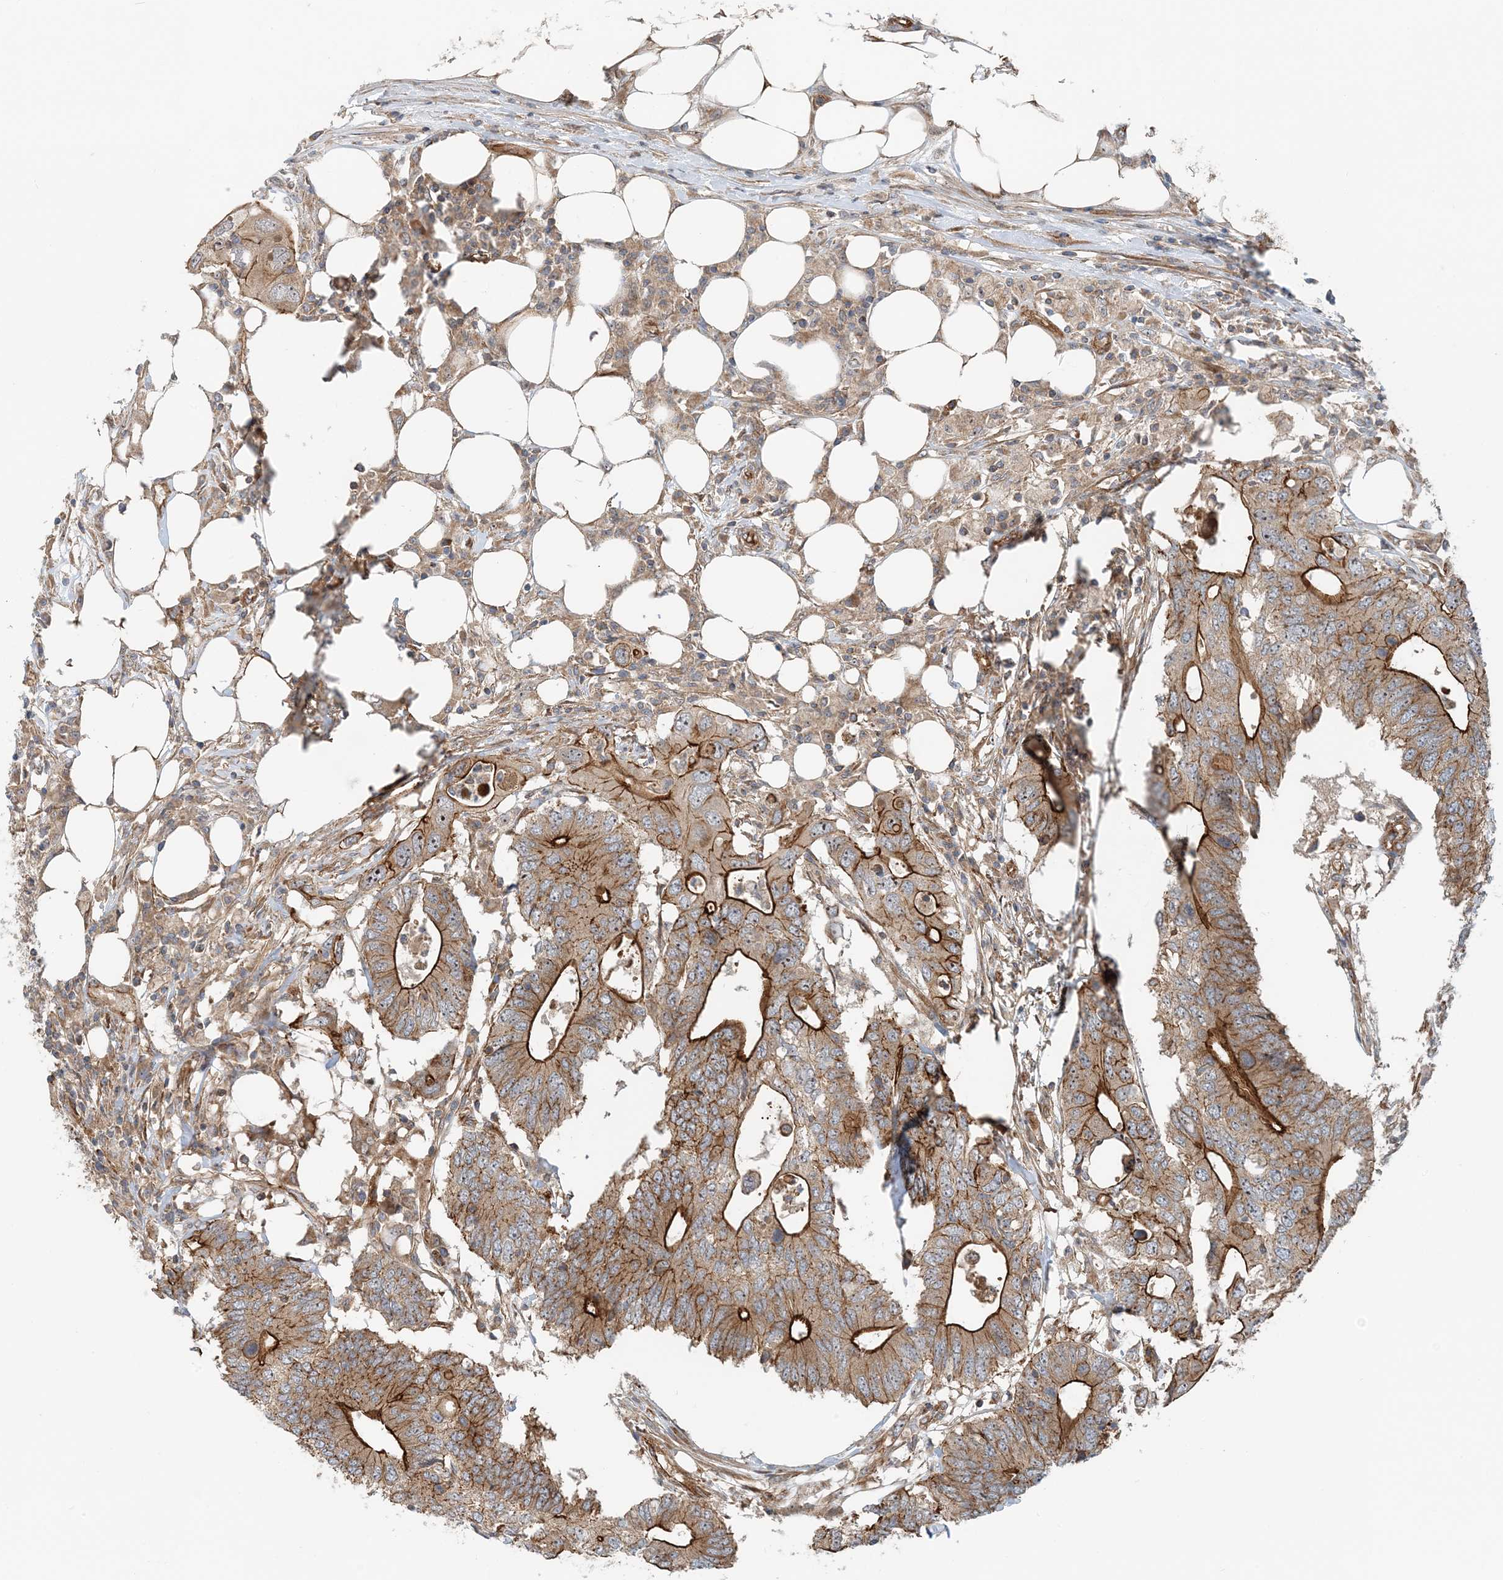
{"staining": {"intensity": "strong", "quantity": ">75%", "location": "cytoplasmic/membranous"}, "tissue": "colorectal cancer", "cell_type": "Tumor cells", "image_type": "cancer", "snomed": [{"axis": "morphology", "description": "Adenocarcinoma, NOS"}, {"axis": "topography", "description": "Colon"}], "caption": "Protein expression by immunohistochemistry (IHC) shows strong cytoplasmic/membranous expression in approximately >75% of tumor cells in colorectal adenocarcinoma.", "gene": "MYL5", "patient": {"sex": "male", "age": 71}}